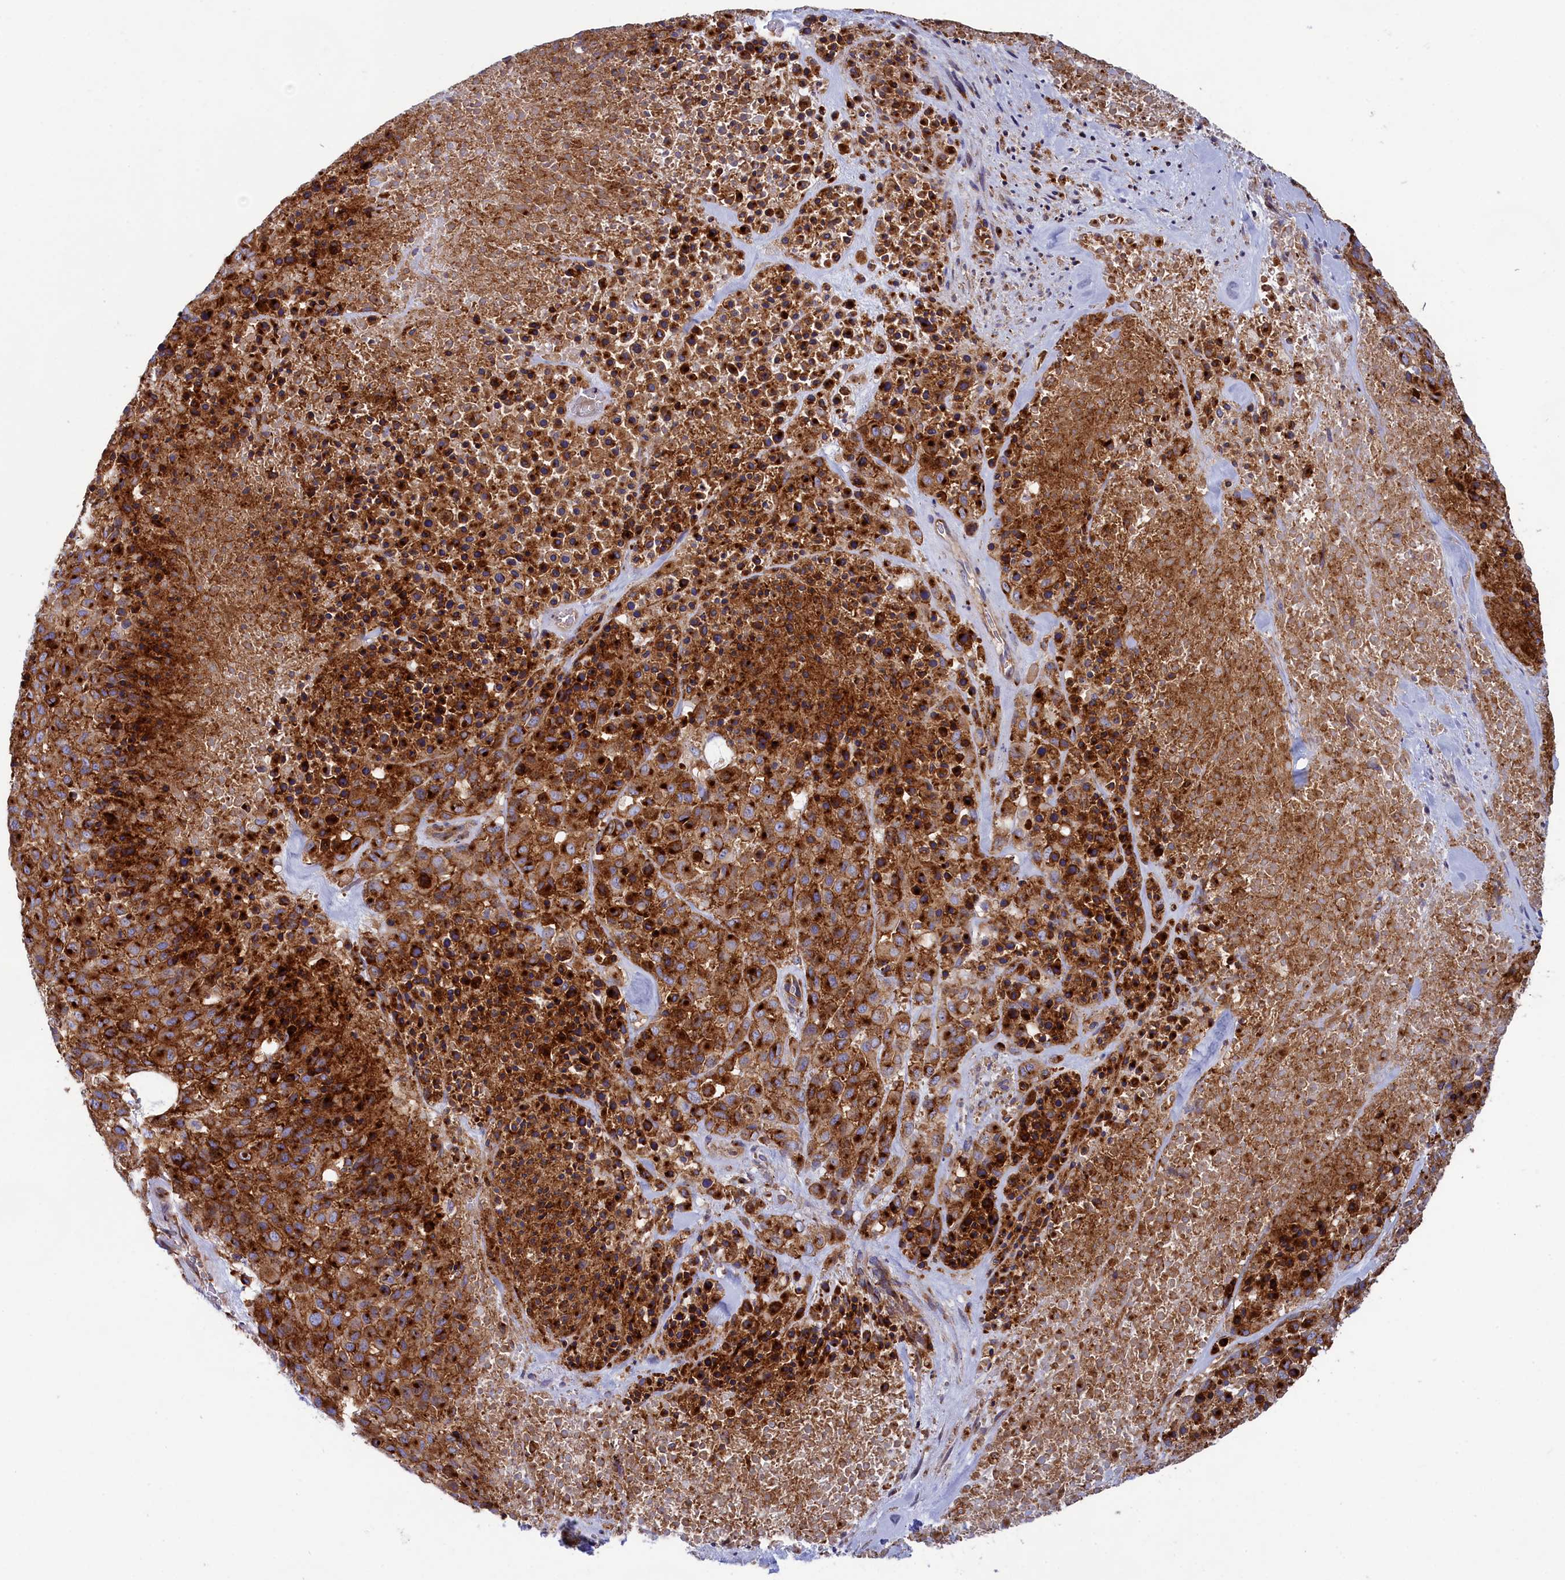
{"staining": {"intensity": "strong", "quantity": ">75%", "location": "cytoplasmic/membranous"}, "tissue": "melanoma", "cell_type": "Tumor cells", "image_type": "cancer", "snomed": [{"axis": "morphology", "description": "Malignant melanoma, Metastatic site"}, {"axis": "topography", "description": "Skin"}], "caption": "Tumor cells display high levels of strong cytoplasmic/membranous staining in approximately >75% of cells in human malignant melanoma (metastatic site).", "gene": "SCAMP4", "patient": {"sex": "female", "age": 81}}